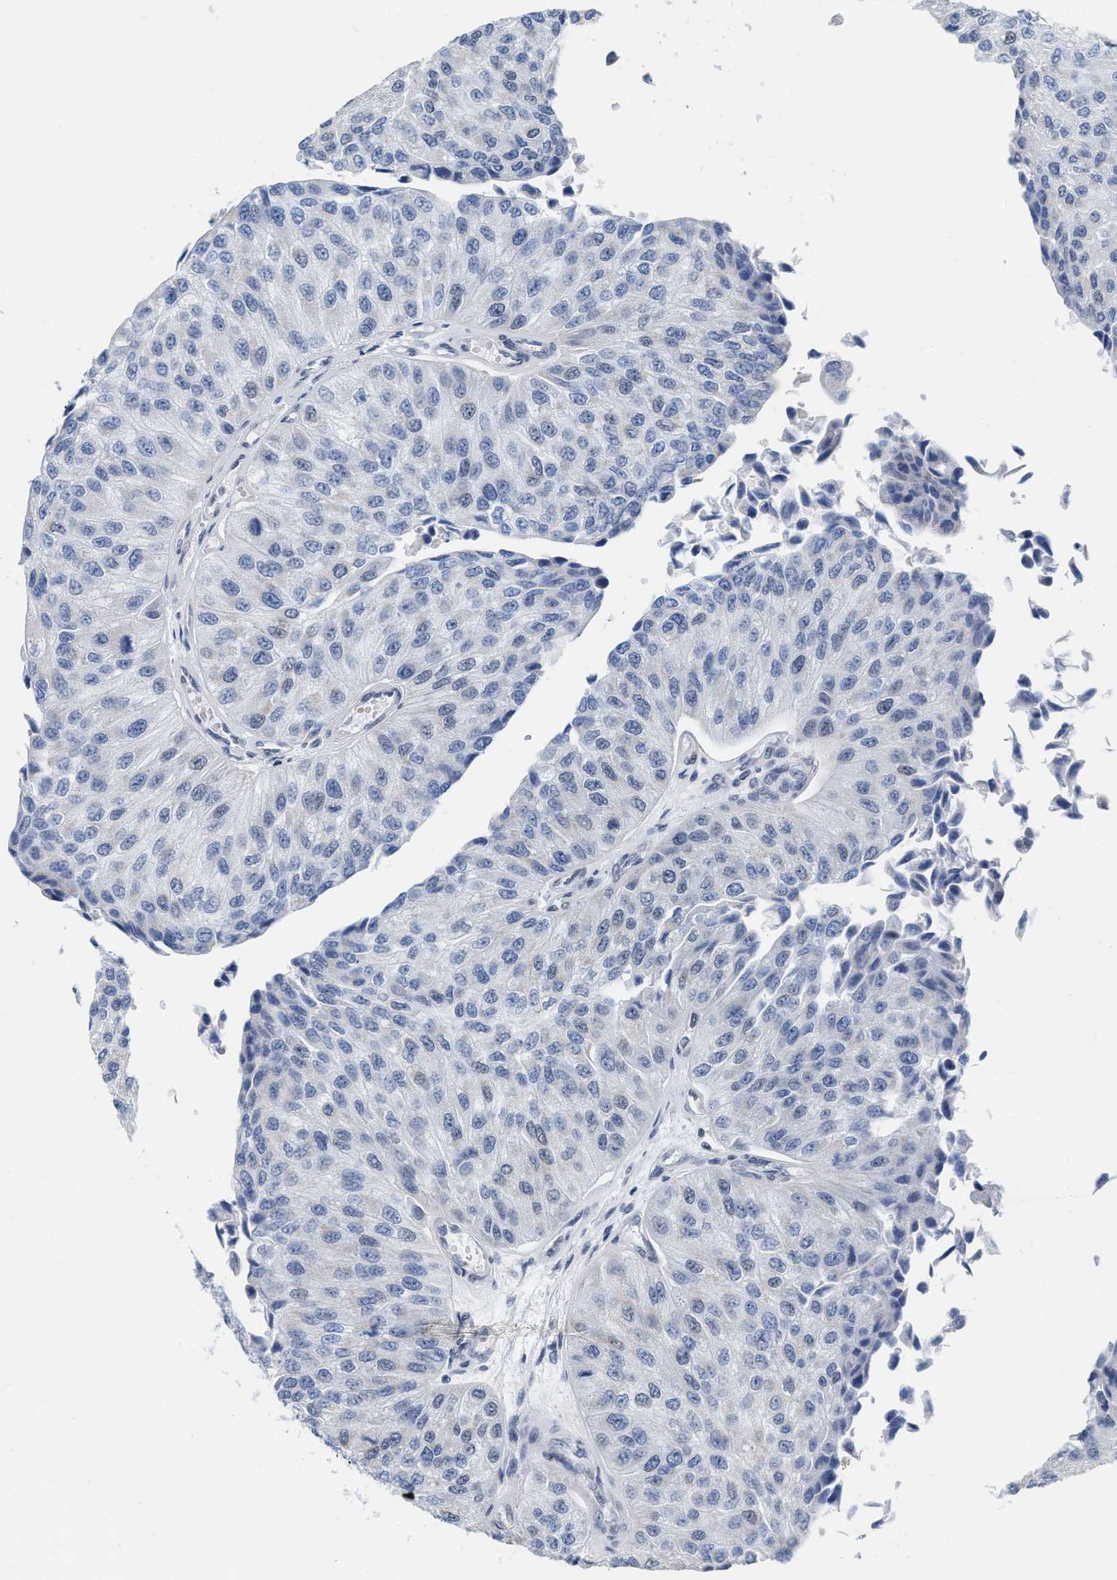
{"staining": {"intensity": "negative", "quantity": "none", "location": "none"}, "tissue": "urothelial cancer", "cell_type": "Tumor cells", "image_type": "cancer", "snomed": [{"axis": "morphology", "description": "Urothelial carcinoma, High grade"}, {"axis": "topography", "description": "Kidney"}, {"axis": "topography", "description": "Urinary bladder"}], "caption": "Tumor cells are negative for protein expression in human urothelial cancer.", "gene": "XIRP1", "patient": {"sex": "male", "age": 77}}